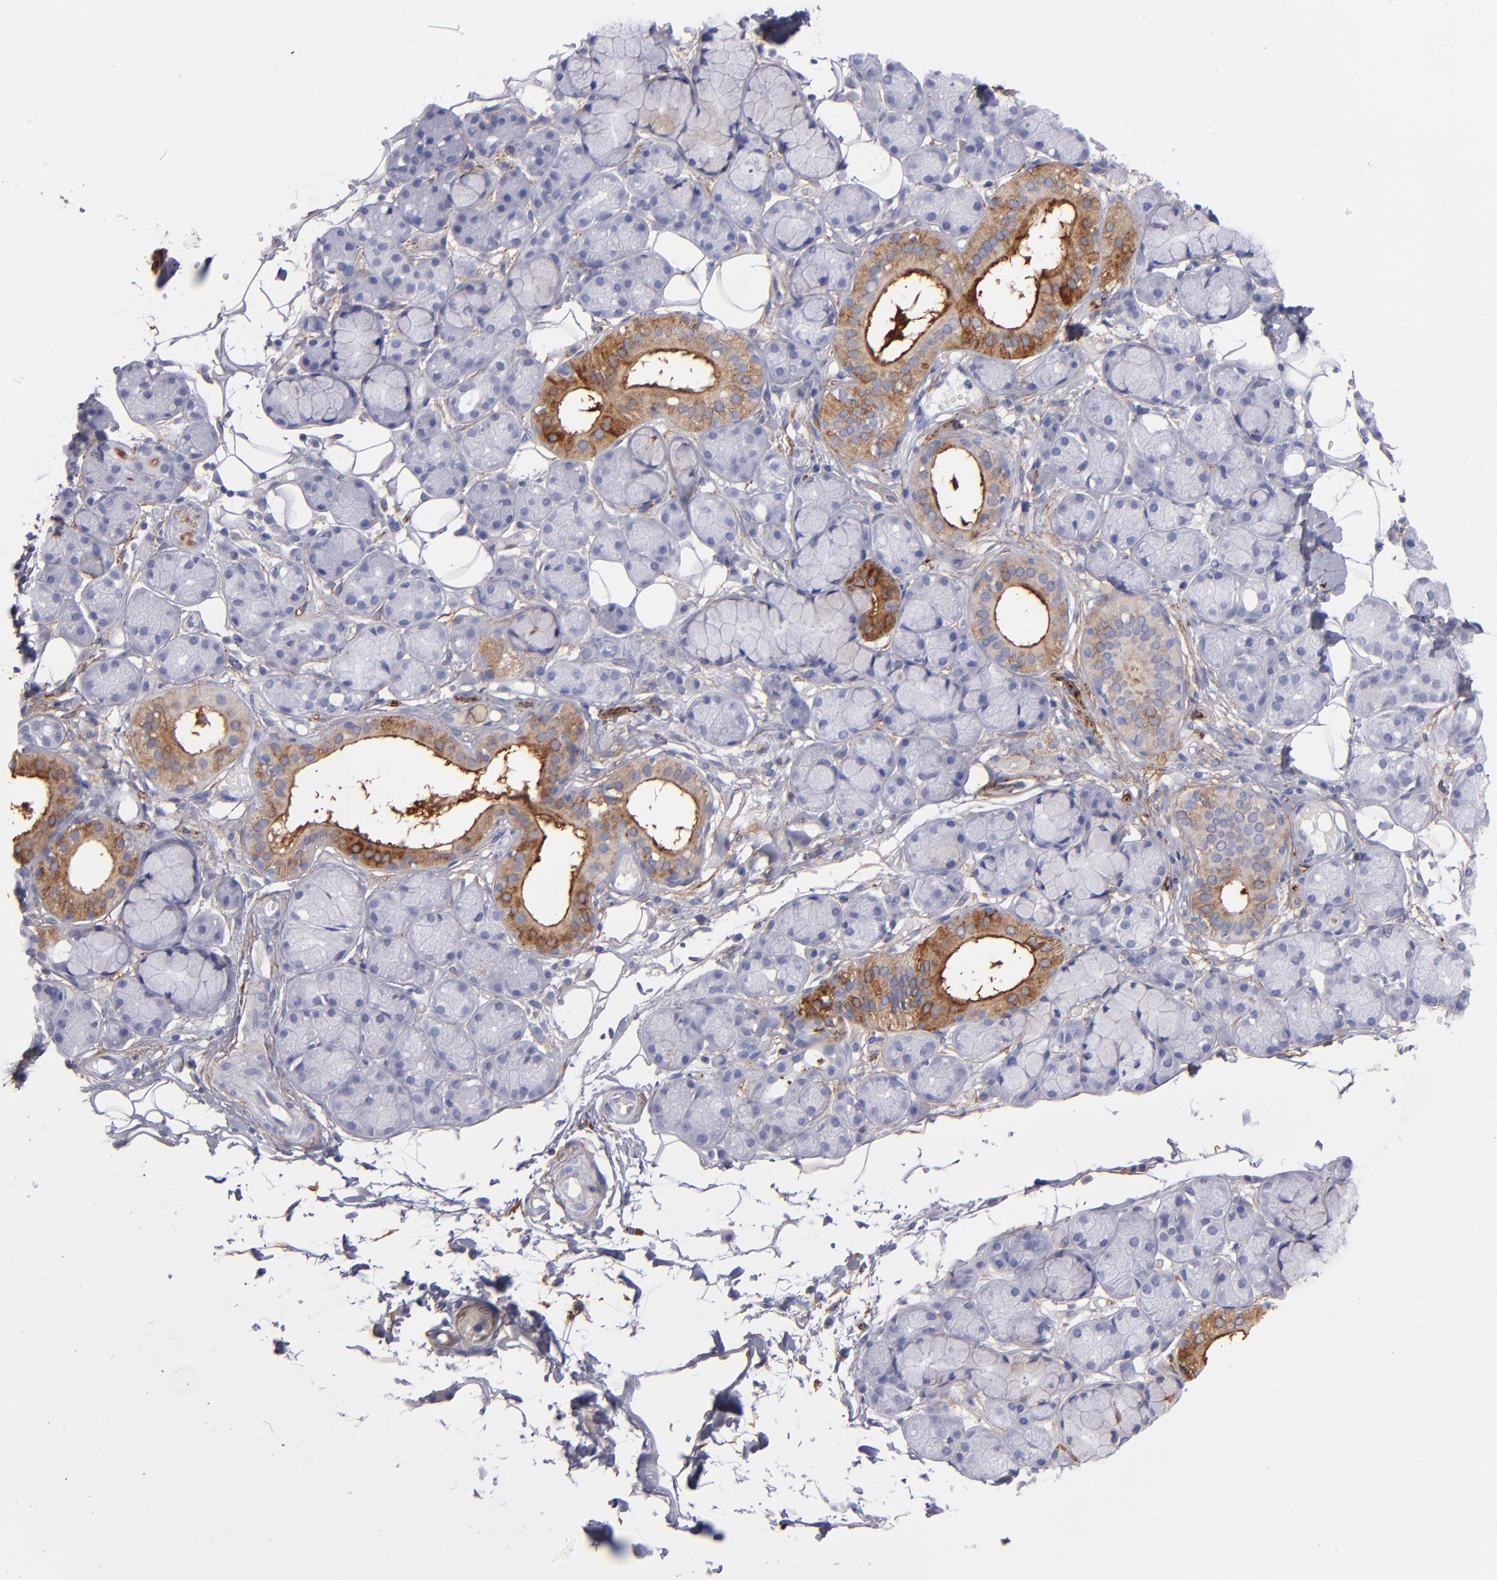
{"staining": {"intensity": "weak", "quantity": "25%-75%", "location": "cytoplasmic/membranous"}, "tissue": "salivary gland", "cell_type": "Glandular cells", "image_type": "normal", "snomed": [{"axis": "morphology", "description": "Normal tissue, NOS"}, {"axis": "topography", "description": "Skeletal muscle"}, {"axis": "topography", "description": "Oral tissue"}, {"axis": "topography", "description": "Salivary gland"}, {"axis": "topography", "description": "Peripheral nerve tissue"}], "caption": "An image showing weak cytoplasmic/membranous staining in about 25%-75% of glandular cells in normal salivary gland, as visualized by brown immunohistochemical staining.", "gene": "AHNAK2", "patient": {"sex": "male", "age": 54}}